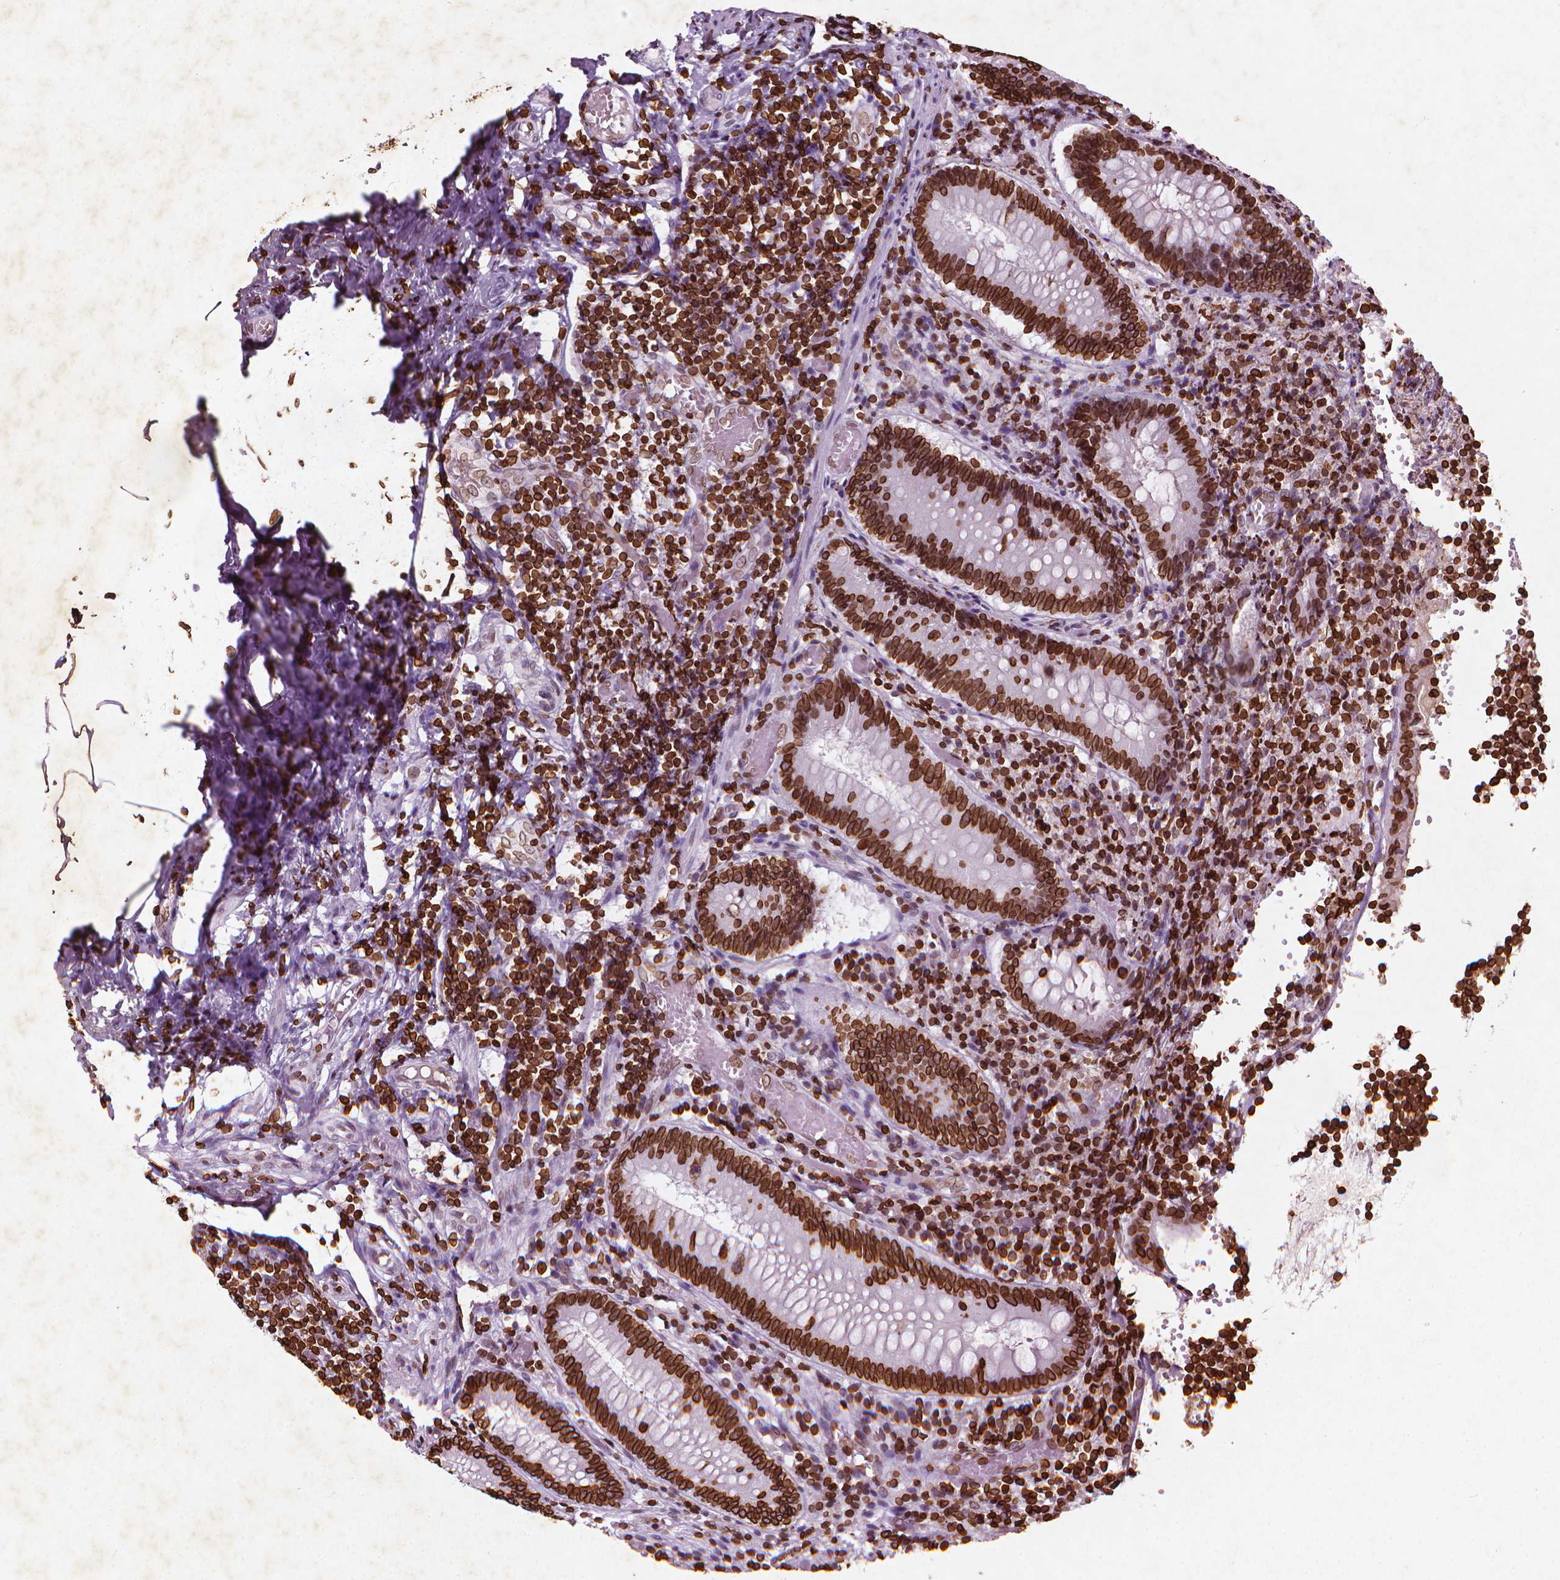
{"staining": {"intensity": "strong", "quantity": ">75%", "location": "cytoplasmic/membranous,nuclear"}, "tissue": "appendix", "cell_type": "Glandular cells", "image_type": "normal", "snomed": [{"axis": "morphology", "description": "Normal tissue, NOS"}, {"axis": "topography", "description": "Appendix"}], "caption": "Immunohistochemical staining of unremarkable appendix displays high levels of strong cytoplasmic/membranous,nuclear staining in approximately >75% of glandular cells. The protein is shown in brown color, while the nuclei are stained blue.", "gene": "LMNB1", "patient": {"sex": "female", "age": 32}}